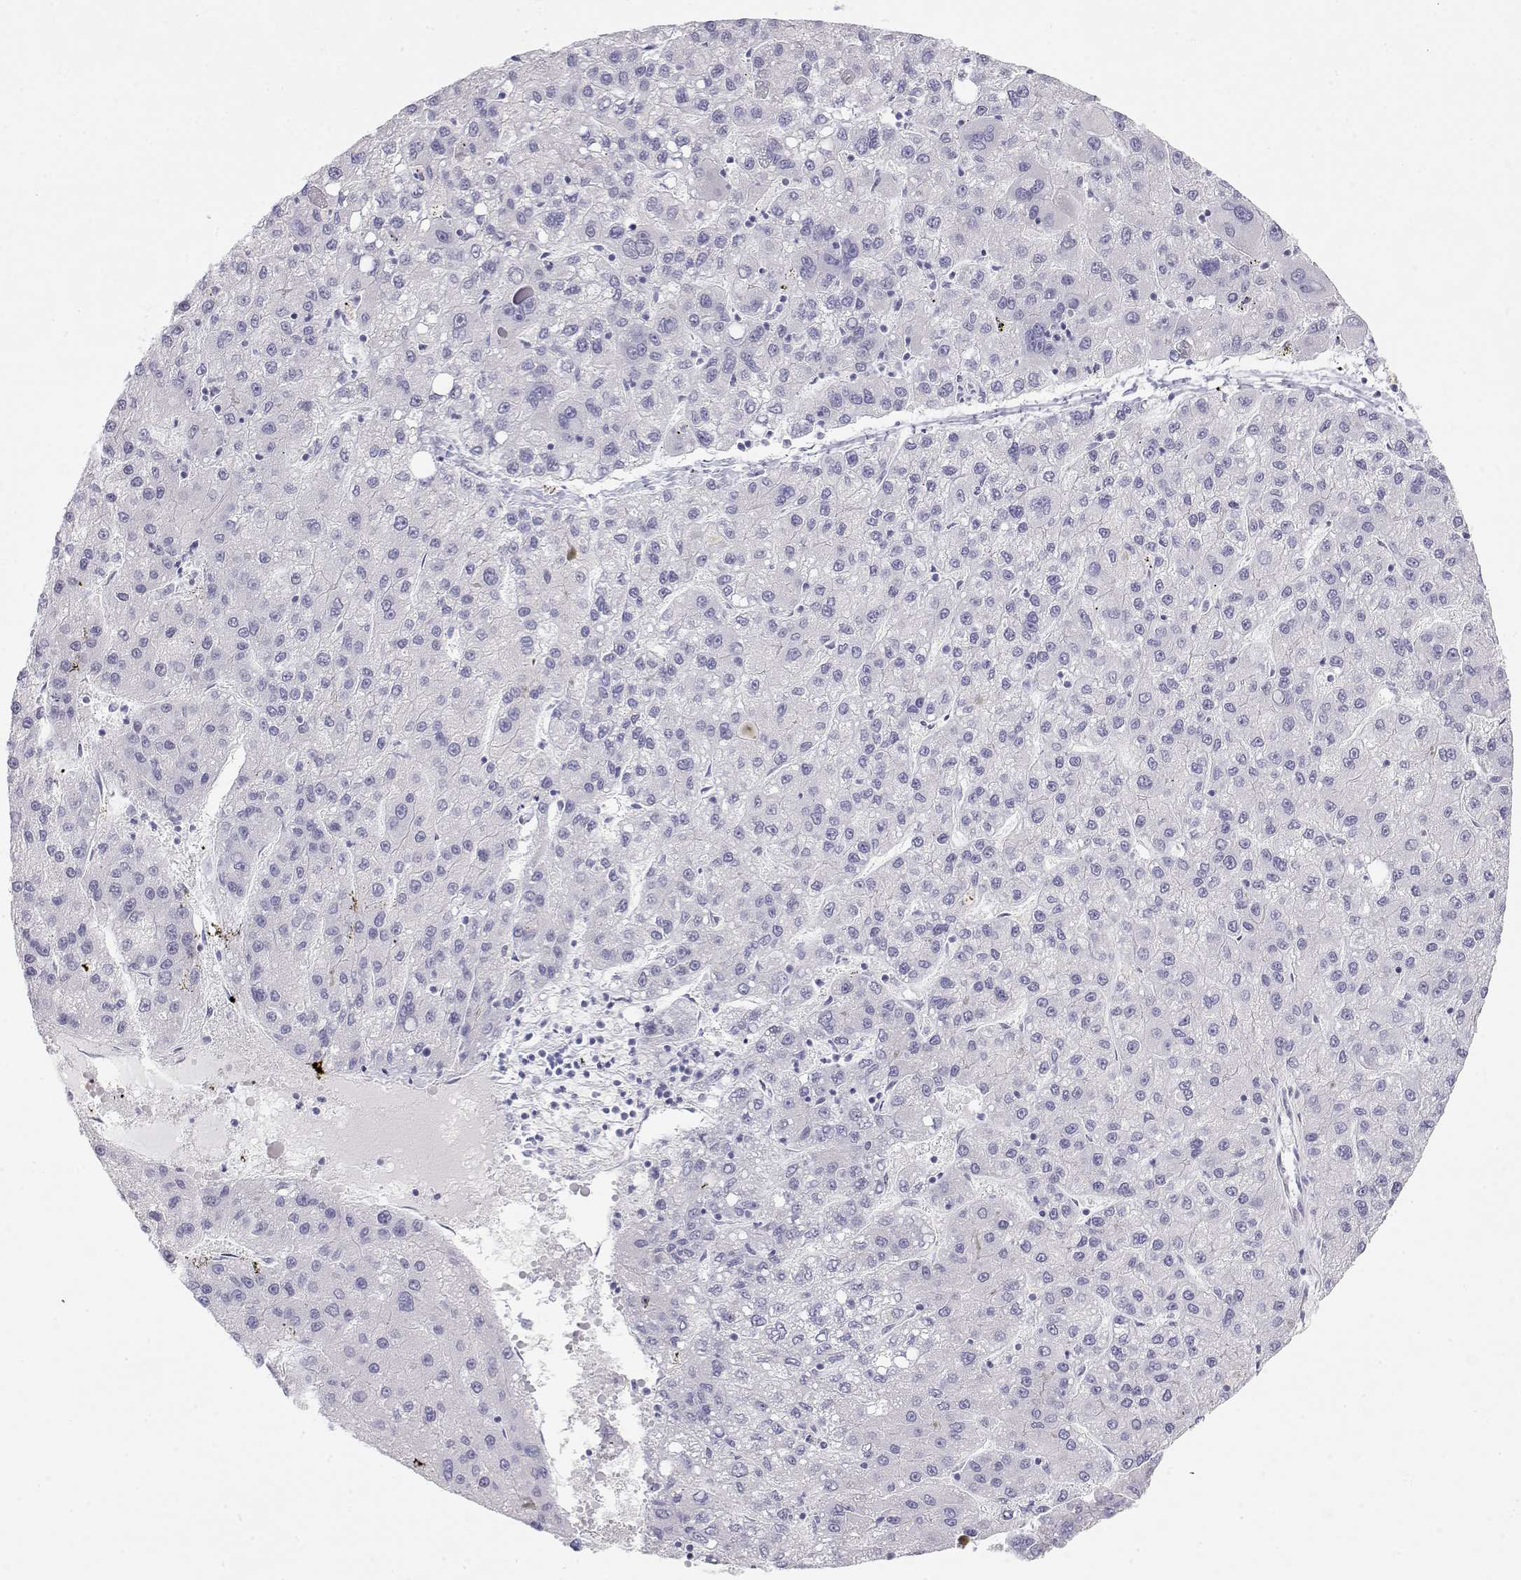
{"staining": {"intensity": "negative", "quantity": "none", "location": "none"}, "tissue": "liver cancer", "cell_type": "Tumor cells", "image_type": "cancer", "snomed": [{"axis": "morphology", "description": "Carcinoma, Hepatocellular, NOS"}, {"axis": "topography", "description": "Liver"}], "caption": "Liver hepatocellular carcinoma stained for a protein using immunohistochemistry (IHC) demonstrates no staining tumor cells.", "gene": "MISP", "patient": {"sex": "female", "age": 82}}